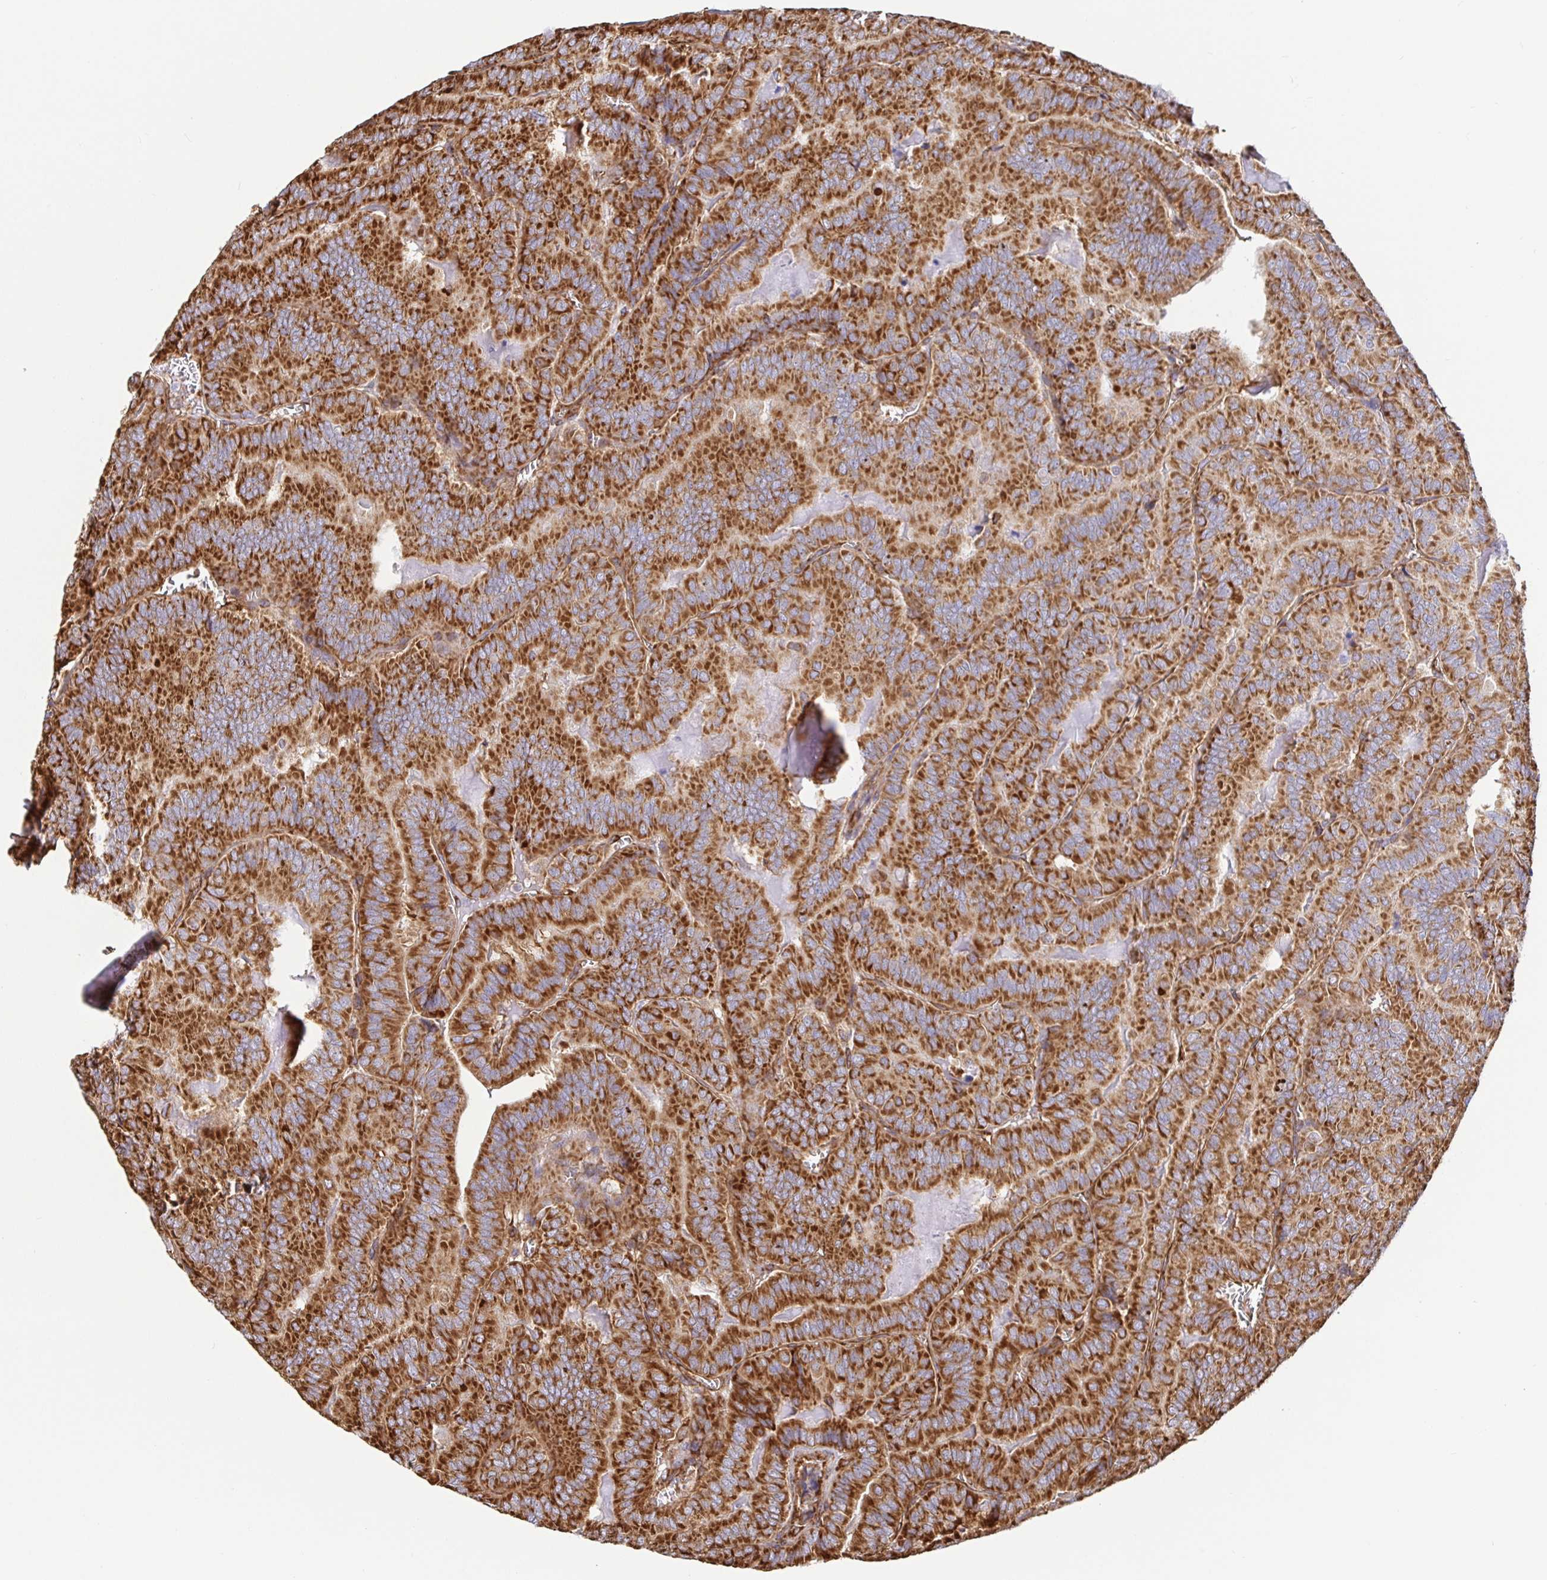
{"staining": {"intensity": "strong", "quantity": ">75%", "location": "cytoplasmic/membranous"}, "tissue": "thyroid cancer", "cell_type": "Tumor cells", "image_type": "cancer", "snomed": [{"axis": "morphology", "description": "Papillary adenocarcinoma, NOS"}, {"axis": "topography", "description": "Thyroid gland"}], "caption": "A micrograph showing strong cytoplasmic/membranous expression in approximately >75% of tumor cells in thyroid papillary adenocarcinoma, as visualized by brown immunohistochemical staining.", "gene": "MAOA", "patient": {"sex": "female", "age": 75}}